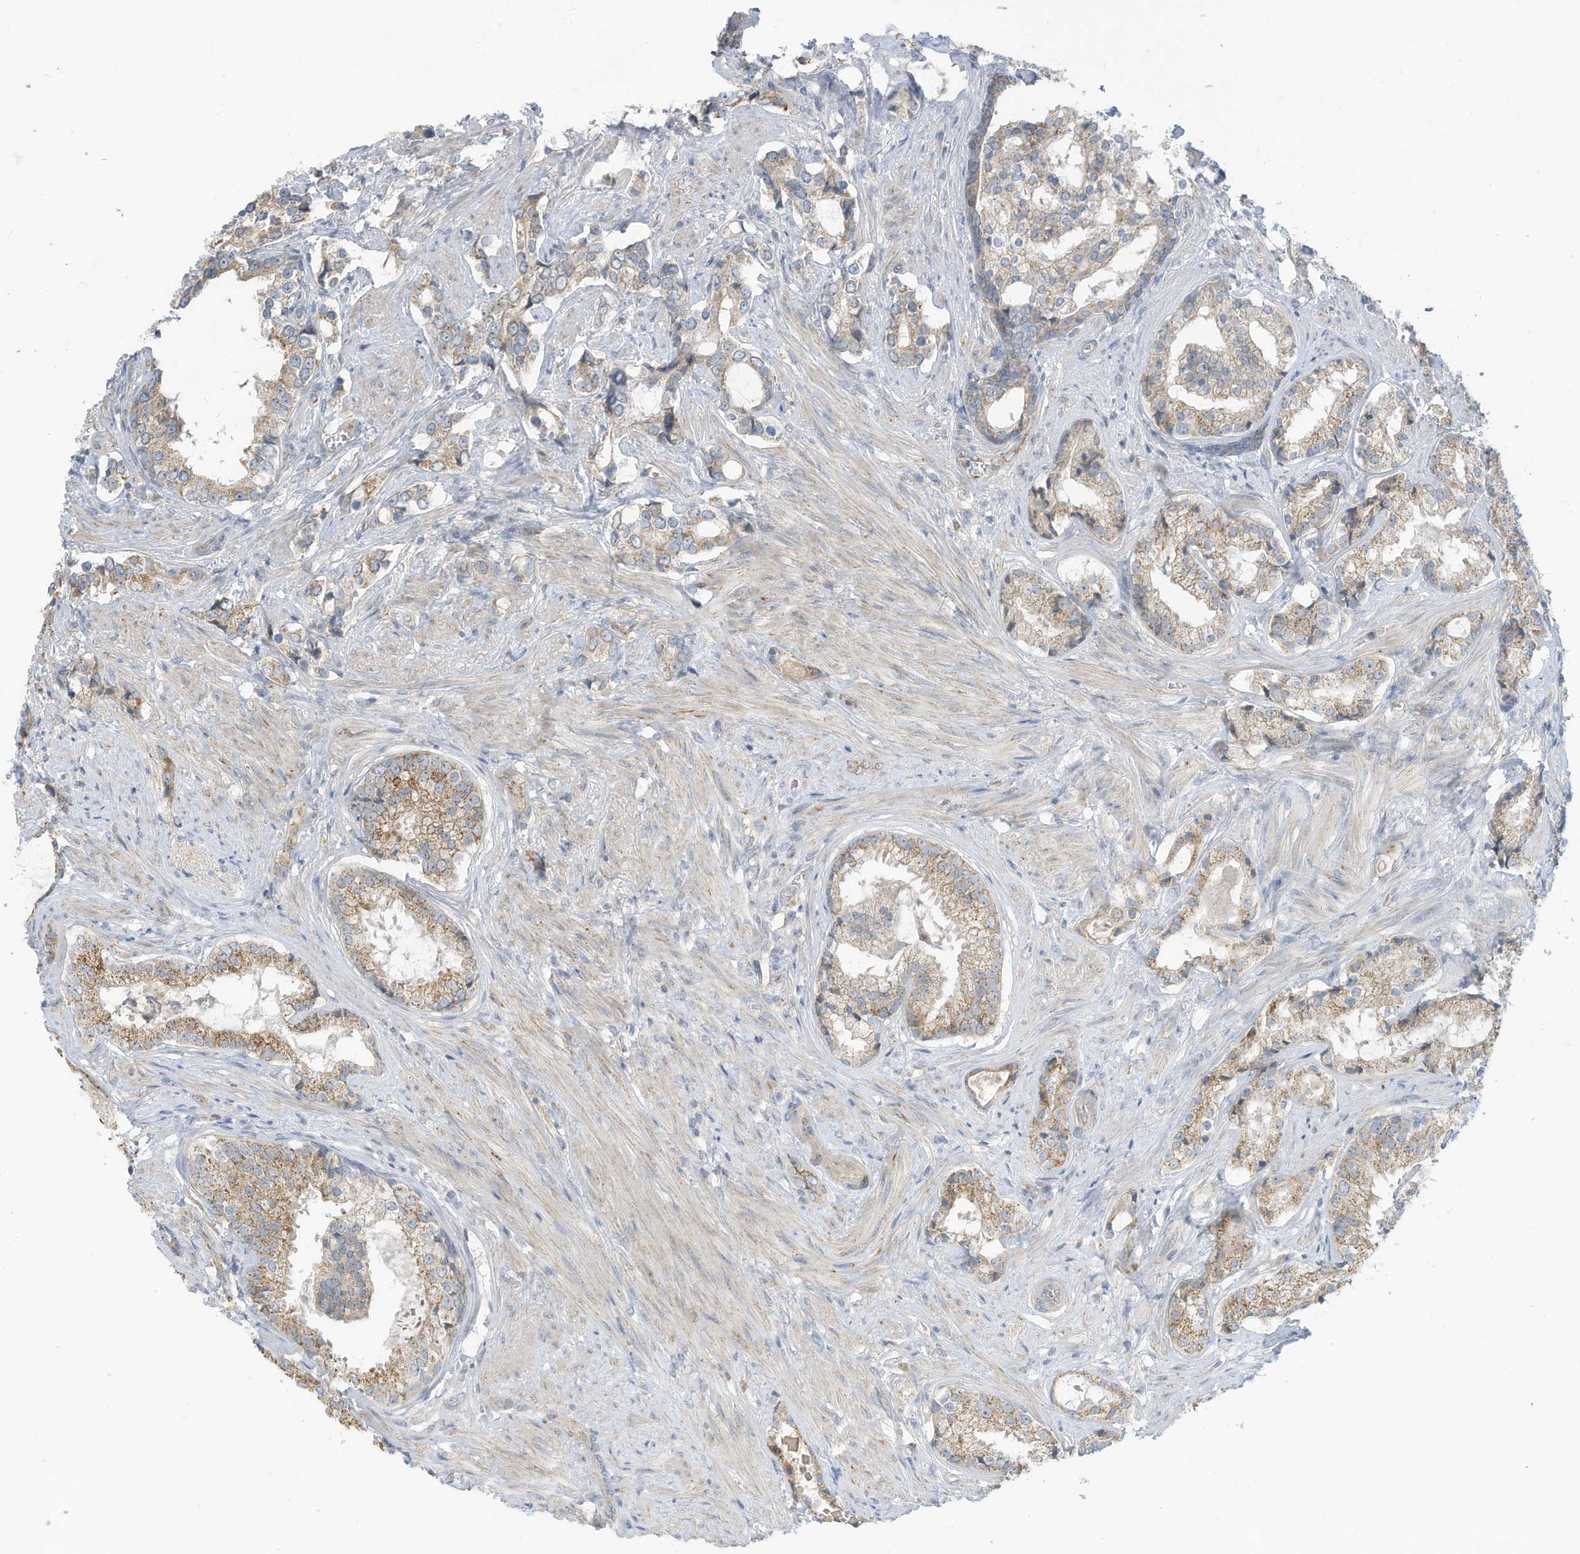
{"staining": {"intensity": "weak", "quantity": ">75%", "location": "cytoplasmic/membranous"}, "tissue": "prostate cancer", "cell_type": "Tumor cells", "image_type": "cancer", "snomed": [{"axis": "morphology", "description": "Adenocarcinoma, High grade"}, {"axis": "topography", "description": "Prostate"}], "caption": "This is an image of IHC staining of prostate adenocarcinoma (high-grade), which shows weak staining in the cytoplasmic/membranous of tumor cells.", "gene": "SCGB1D2", "patient": {"sex": "male", "age": 58}}